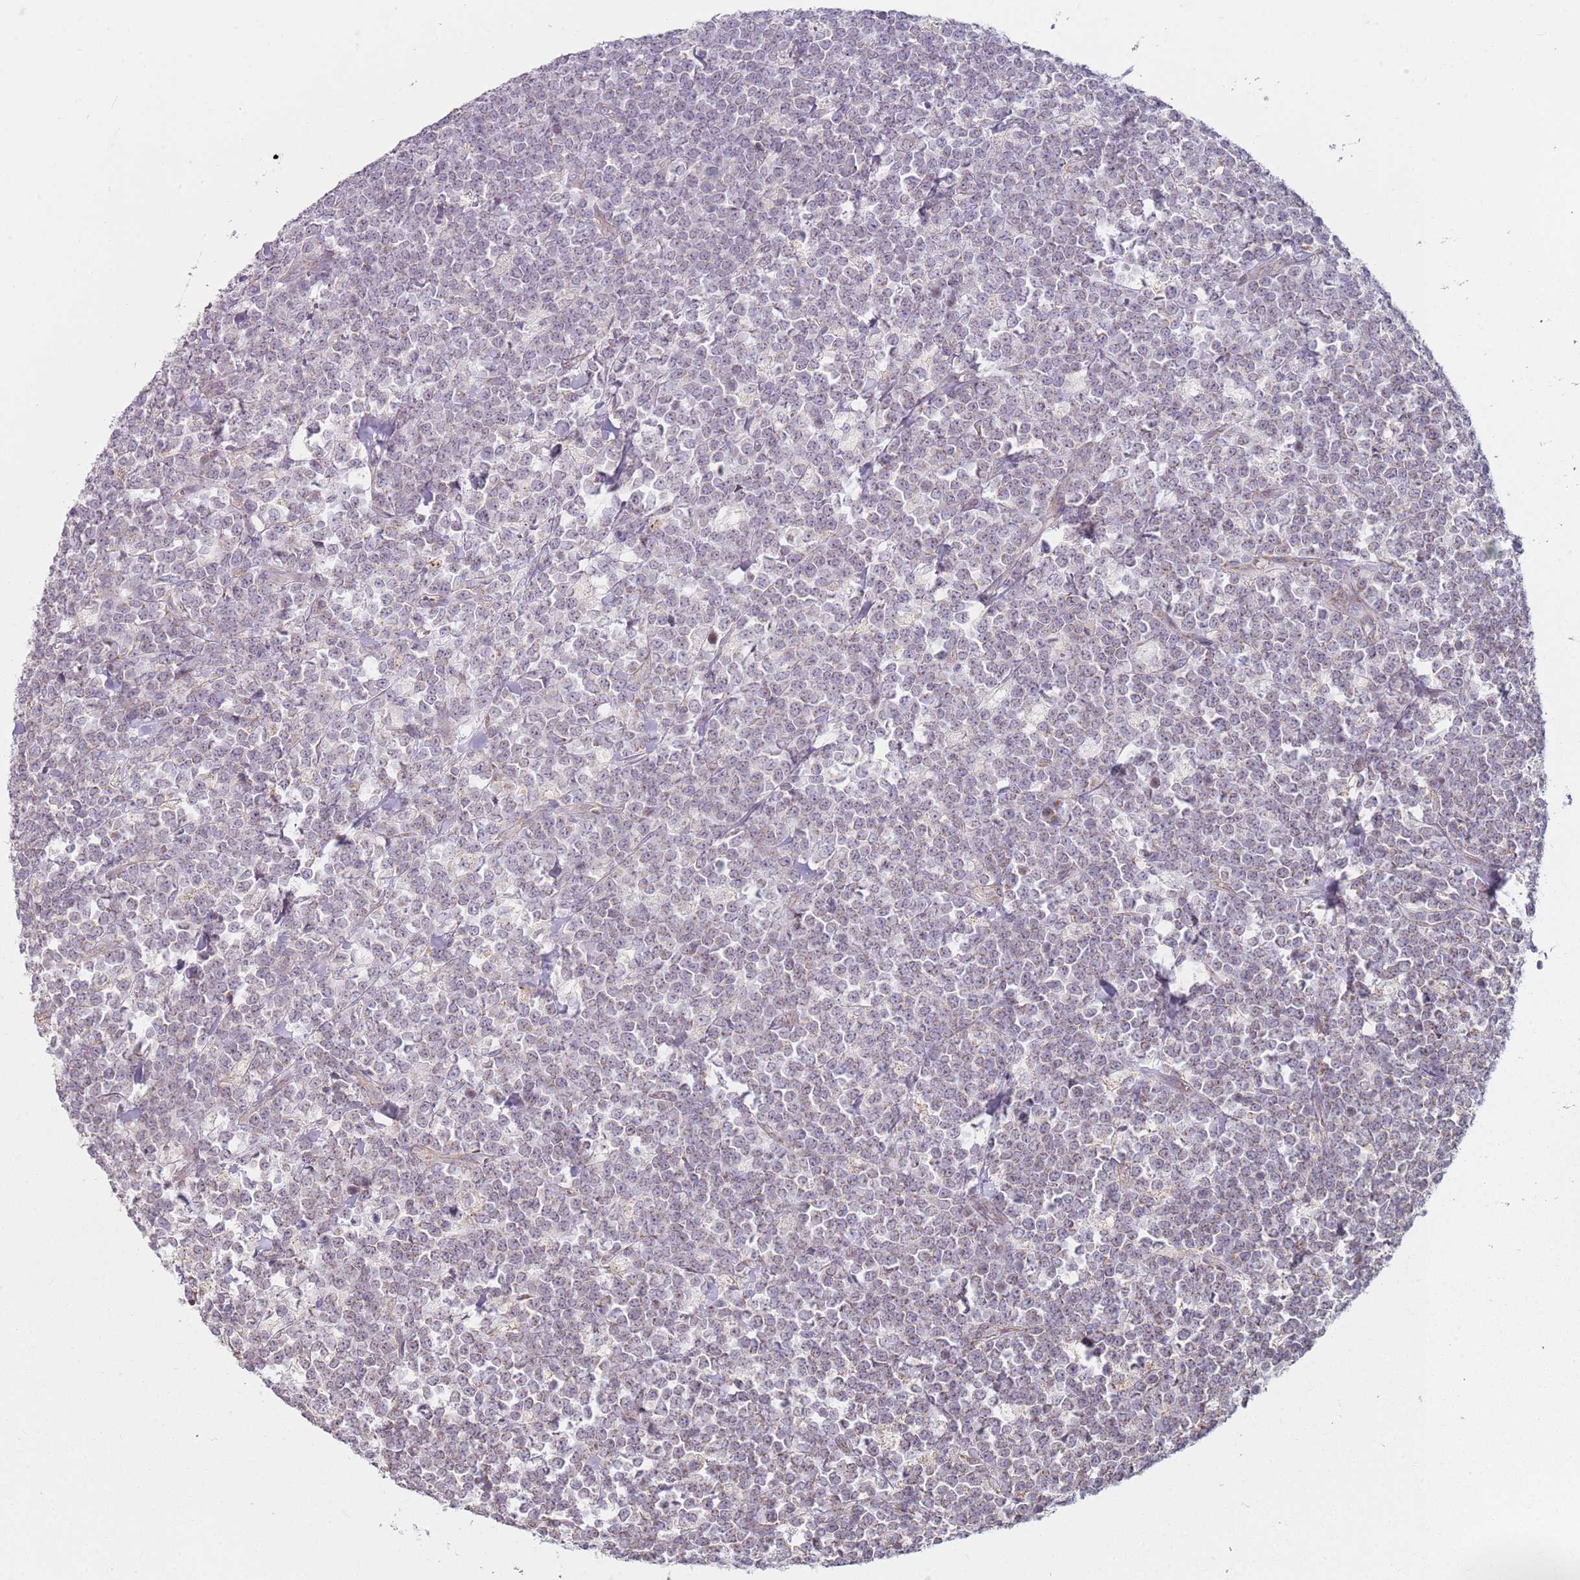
{"staining": {"intensity": "negative", "quantity": "none", "location": "none"}, "tissue": "lymphoma", "cell_type": "Tumor cells", "image_type": "cancer", "snomed": [{"axis": "morphology", "description": "Malignant lymphoma, non-Hodgkin's type, High grade"}, {"axis": "topography", "description": "Small intestine"}, {"axis": "topography", "description": "Colon"}], "caption": "Lymphoma was stained to show a protein in brown. There is no significant positivity in tumor cells. (Immunohistochemistry, brightfield microscopy, high magnification).", "gene": "GAS8", "patient": {"sex": "male", "age": 8}}